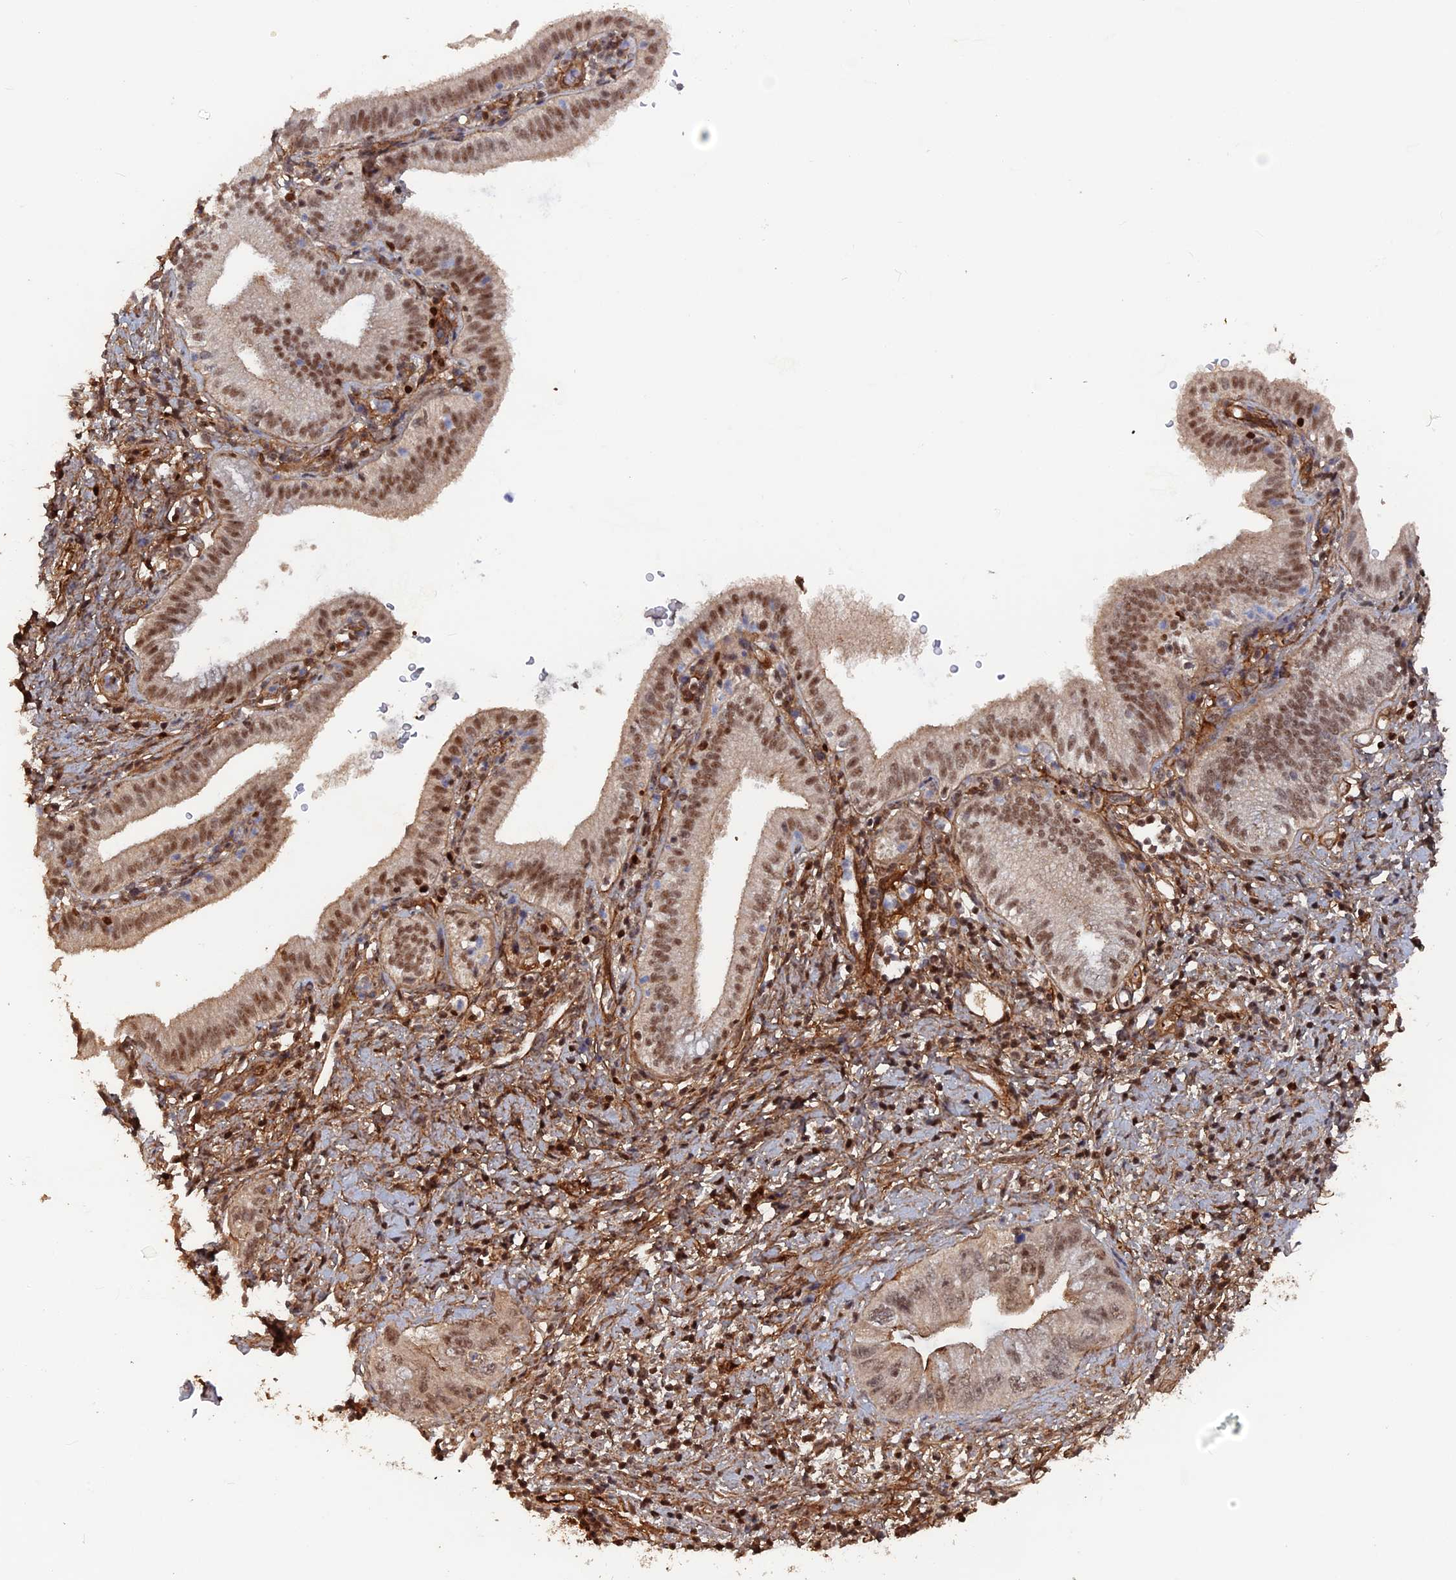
{"staining": {"intensity": "moderate", "quantity": ">75%", "location": "cytoplasmic/membranous,nuclear"}, "tissue": "pancreatic cancer", "cell_type": "Tumor cells", "image_type": "cancer", "snomed": [{"axis": "morphology", "description": "Adenocarcinoma, NOS"}, {"axis": "topography", "description": "Pancreas"}], "caption": "Moderate cytoplasmic/membranous and nuclear positivity is identified in about >75% of tumor cells in adenocarcinoma (pancreatic). (DAB (3,3'-diaminobenzidine) IHC with brightfield microscopy, high magnification).", "gene": "SH3D21", "patient": {"sex": "female", "age": 73}}